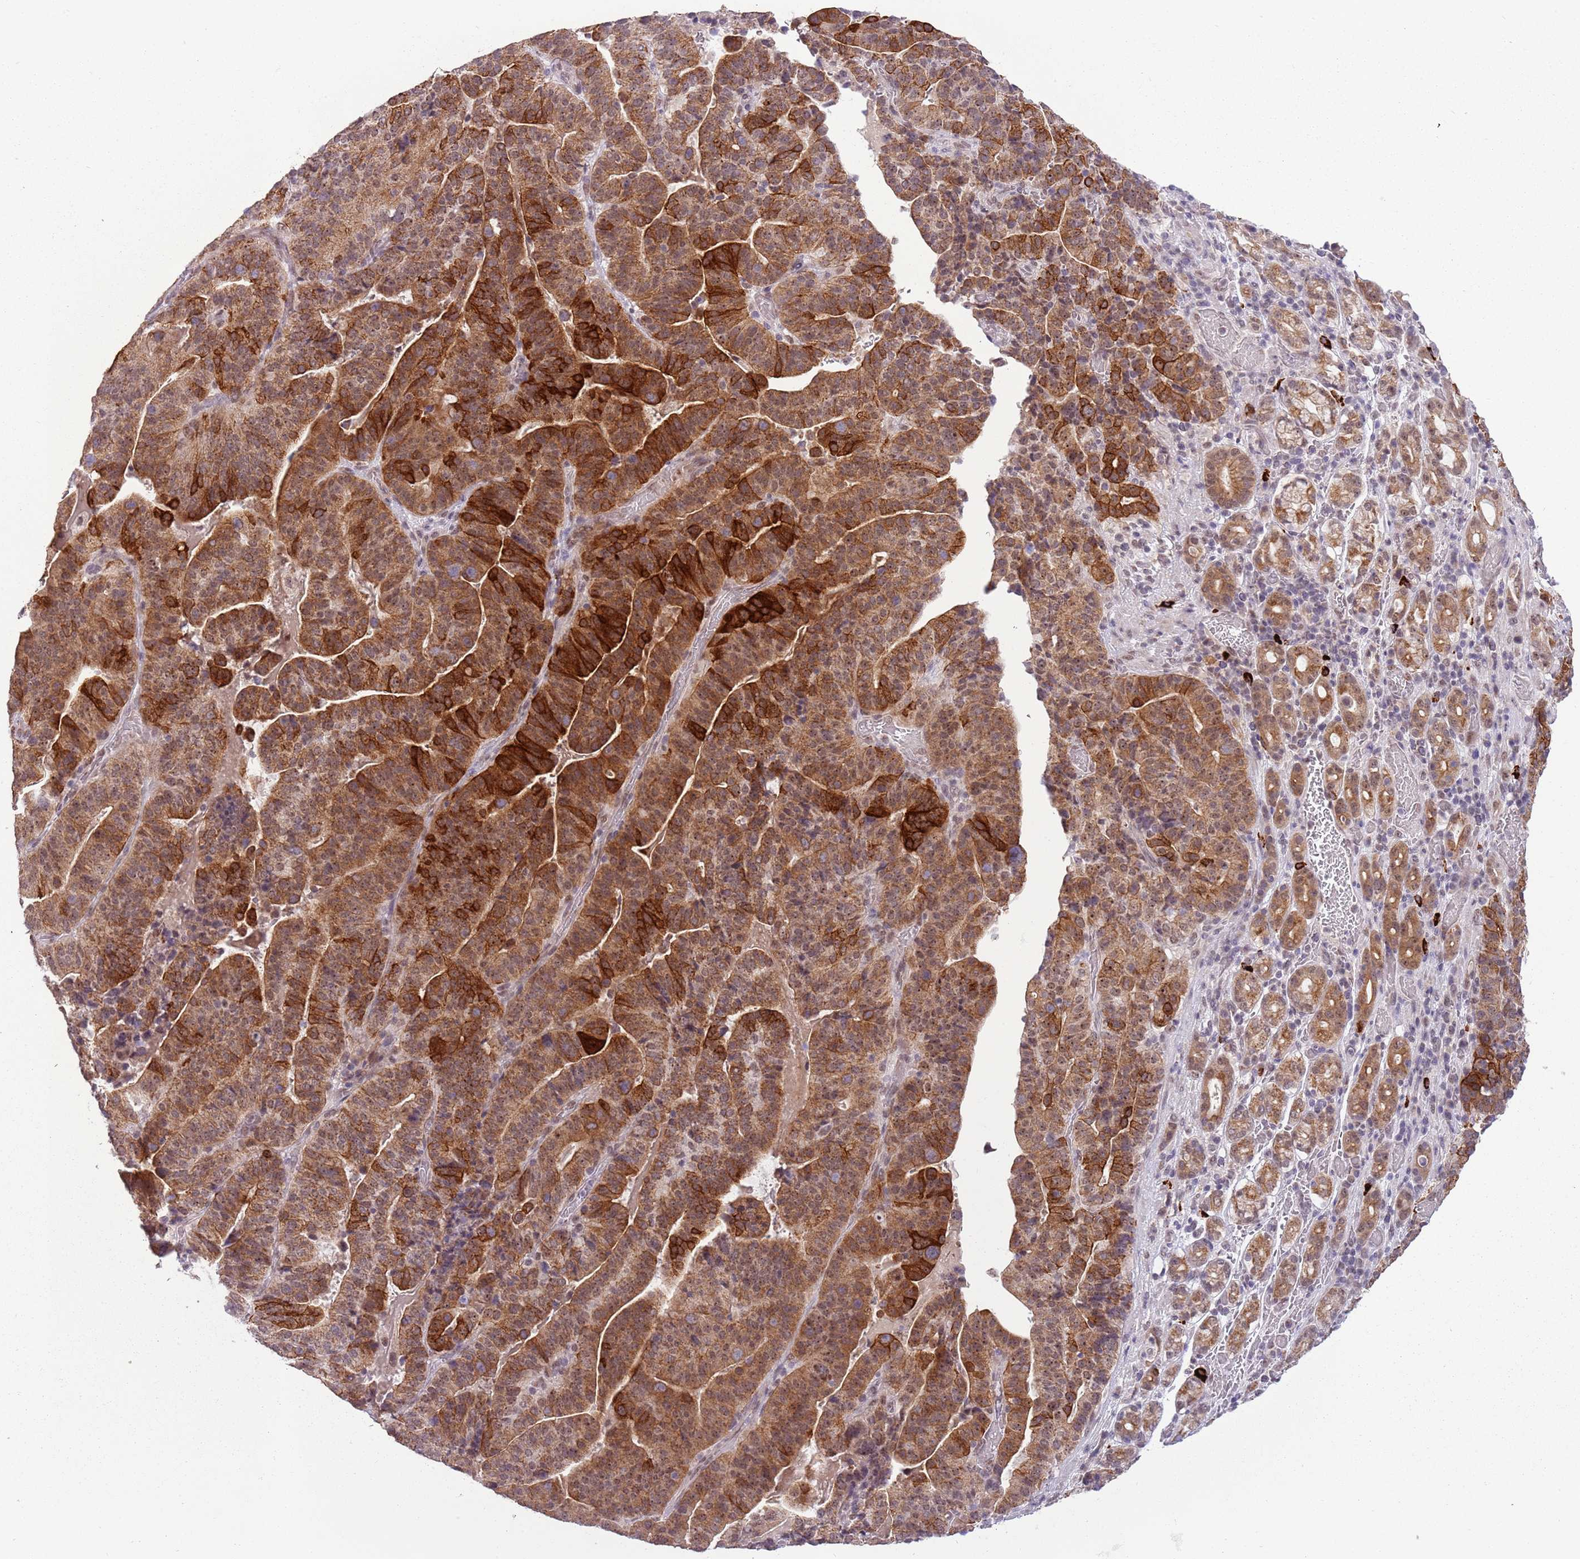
{"staining": {"intensity": "strong", "quantity": "25%-75%", "location": "cytoplasmic/membranous"}, "tissue": "stomach cancer", "cell_type": "Tumor cells", "image_type": "cancer", "snomed": [{"axis": "morphology", "description": "Adenocarcinoma, NOS"}, {"axis": "topography", "description": "Stomach"}], "caption": "High-magnification brightfield microscopy of stomach cancer stained with DAB (brown) and counterstained with hematoxylin (blue). tumor cells exhibit strong cytoplasmic/membranous staining is present in approximately25%-75% of cells.", "gene": "FAM120AOS", "patient": {"sex": "male", "age": 48}}